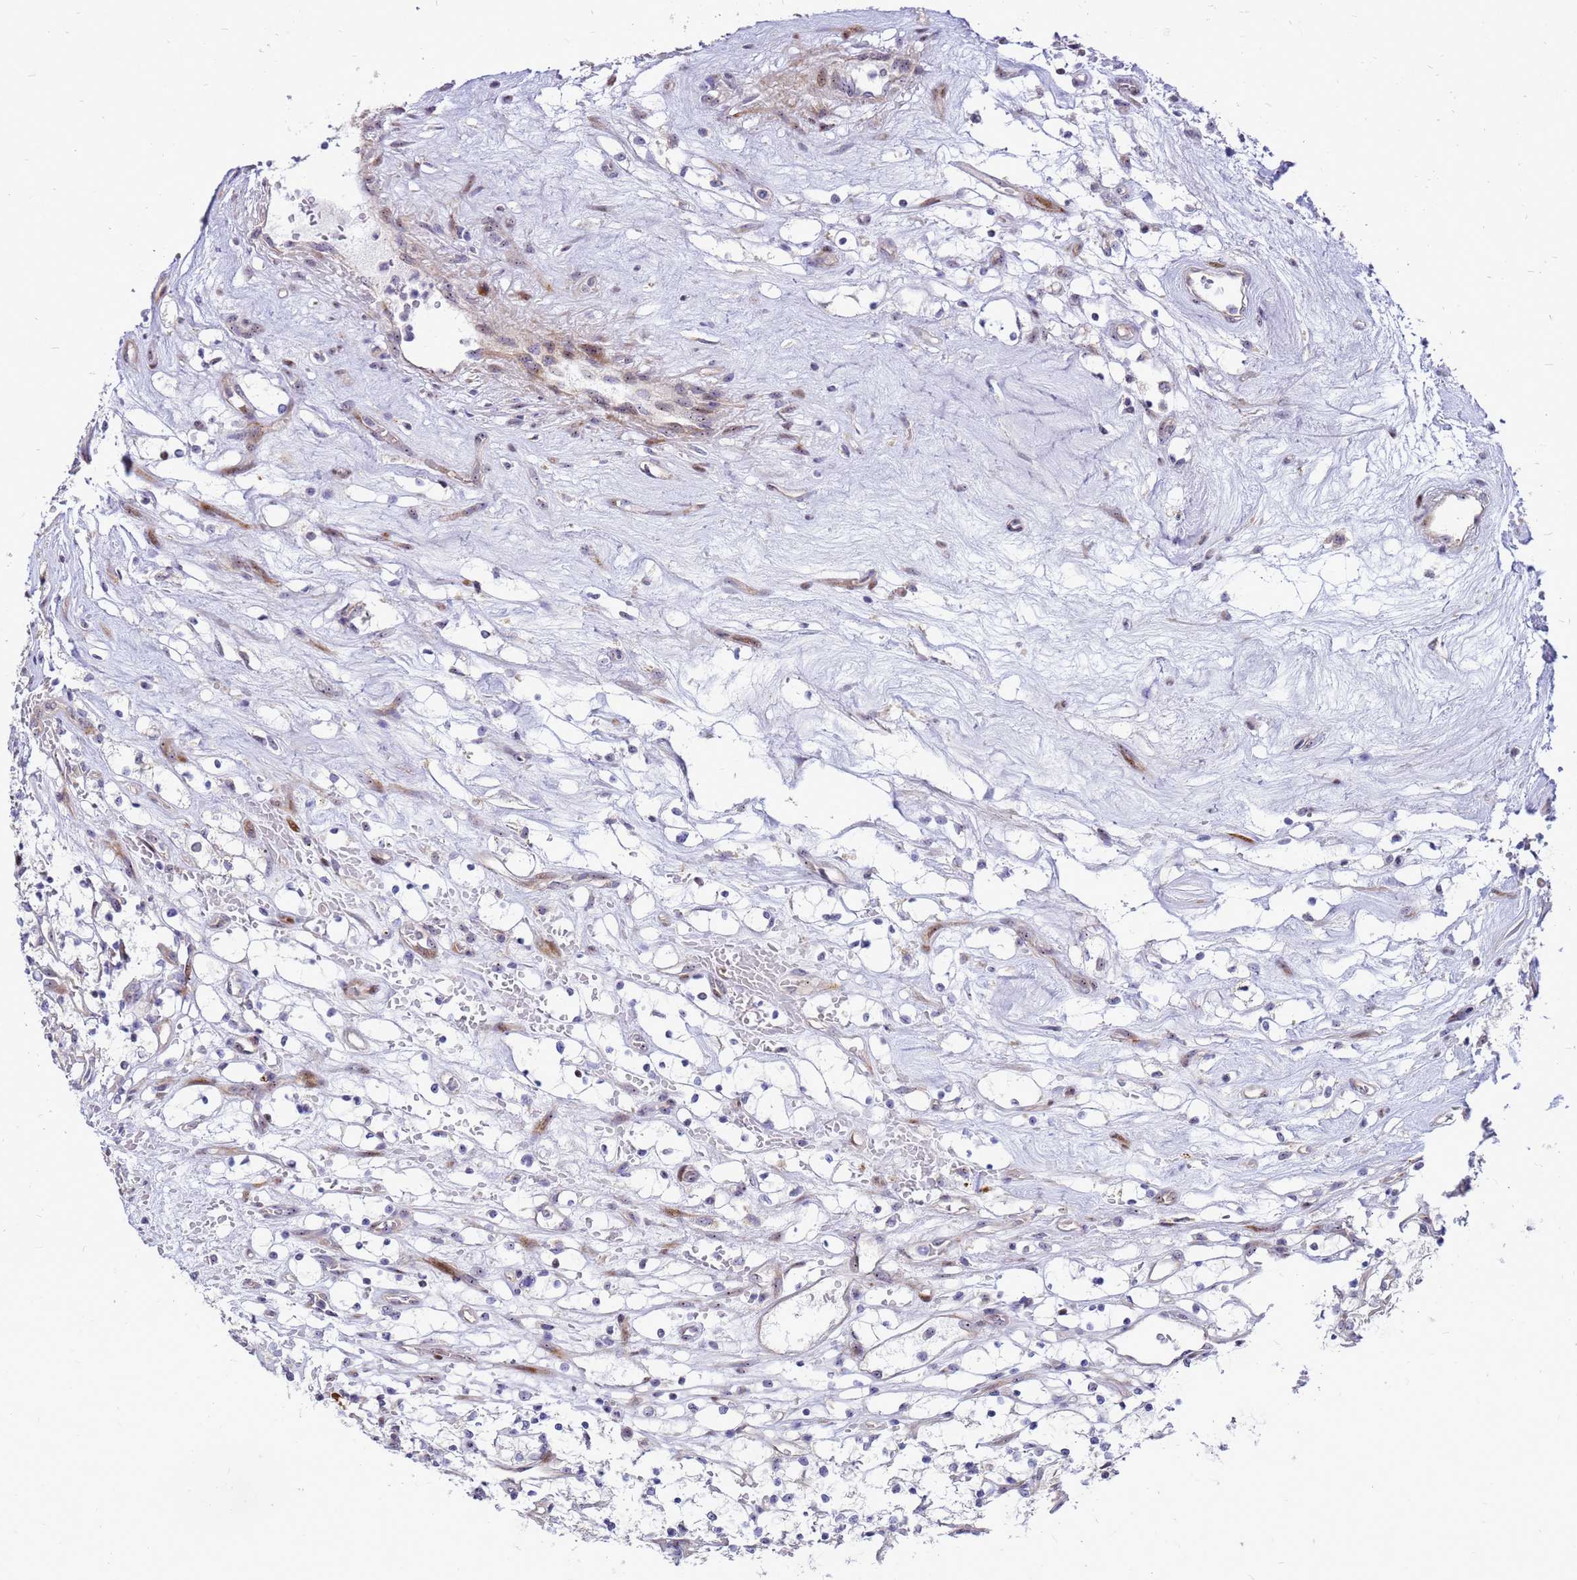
{"staining": {"intensity": "negative", "quantity": "none", "location": "none"}, "tissue": "renal cancer", "cell_type": "Tumor cells", "image_type": "cancer", "snomed": [{"axis": "morphology", "description": "Adenocarcinoma, NOS"}, {"axis": "topography", "description": "Kidney"}], "caption": "The photomicrograph displays no significant expression in tumor cells of renal adenocarcinoma.", "gene": "RSPO1", "patient": {"sex": "female", "age": 69}}